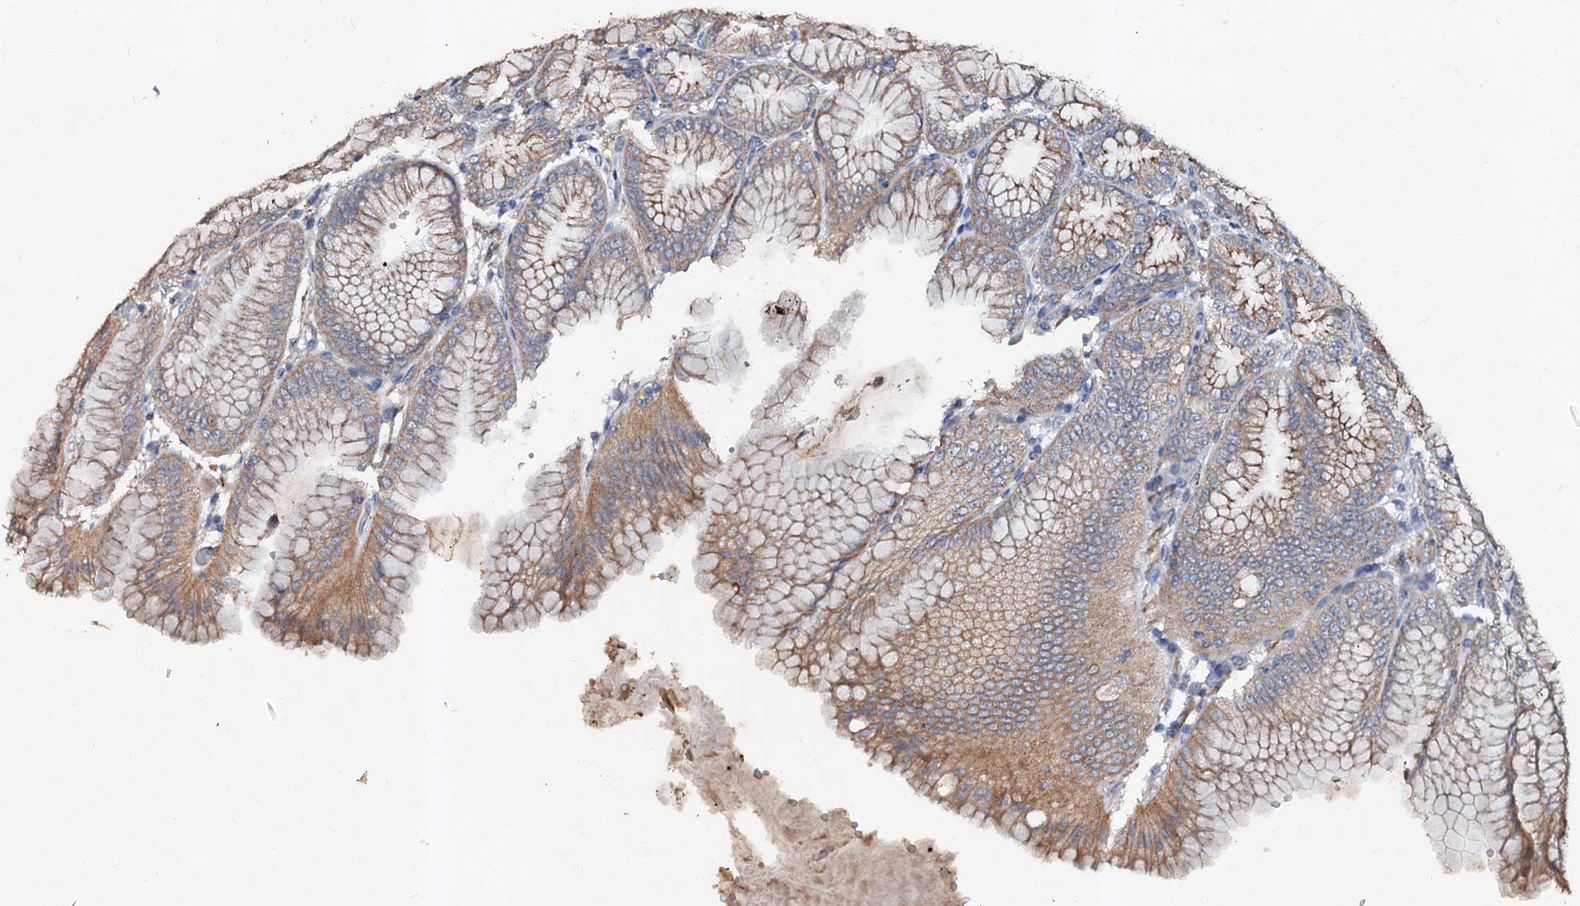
{"staining": {"intensity": "moderate", "quantity": "25%-75%", "location": "cytoplasmic/membranous"}, "tissue": "stomach", "cell_type": "Glandular cells", "image_type": "normal", "snomed": [{"axis": "morphology", "description": "Normal tissue, NOS"}, {"axis": "topography", "description": "Stomach, lower"}], "caption": "Benign stomach demonstrates moderate cytoplasmic/membranous positivity in about 25%-75% of glandular cells, visualized by immunohistochemistry. The protein of interest is shown in brown color, while the nuclei are stained blue.", "gene": "VPS36", "patient": {"sex": "male", "age": 71}}